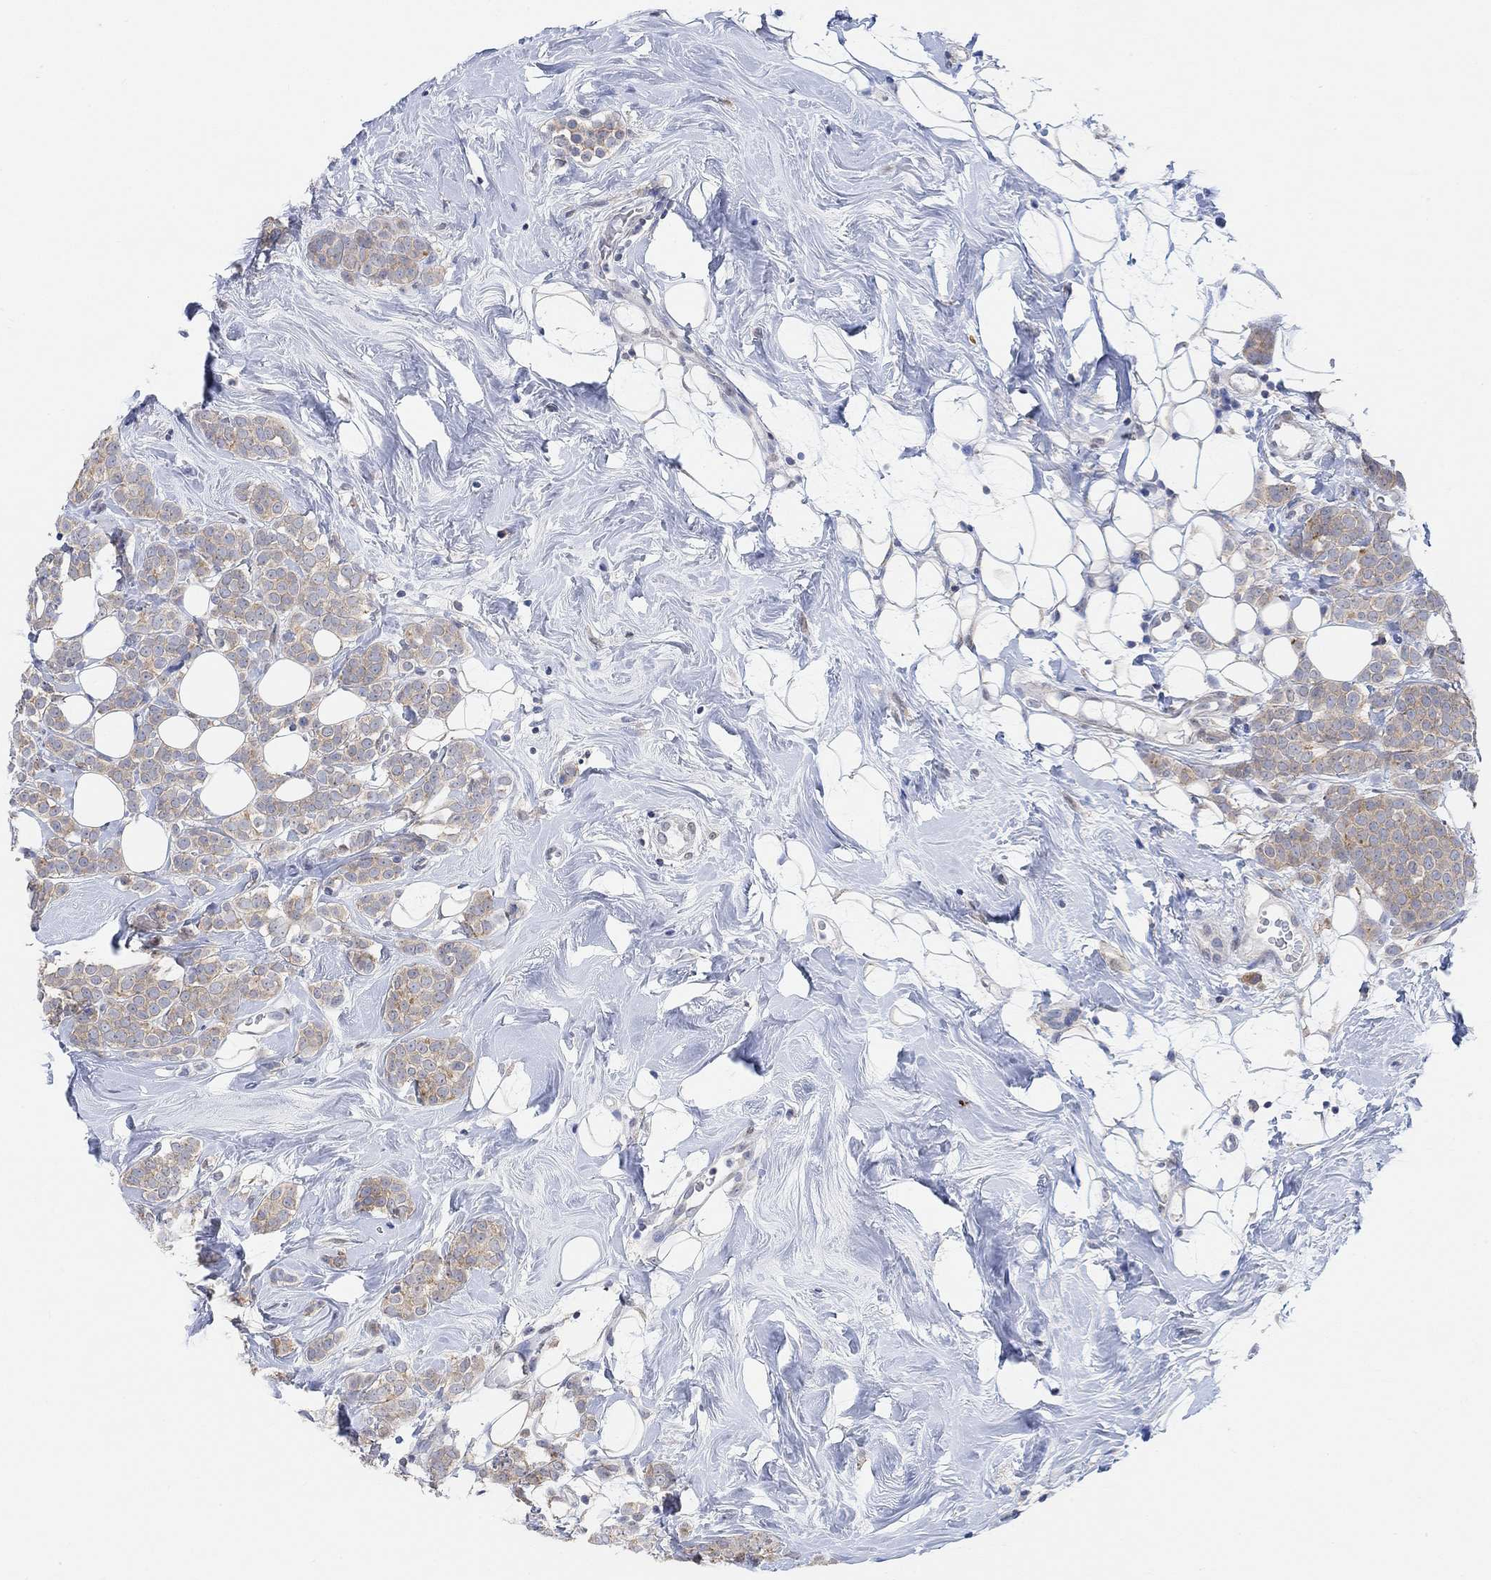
{"staining": {"intensity": "weak", "quantity": "25%-75%", "location": "cytoplasmic/membranous"}, "tissue": "breast cancer", "cell_type": "Tumor cells", "image_type": "cancer", "snomed": [{"axis": "morphology", "description": "Lobular carcinoma"}, {"axis": "topography", "description": "Breast"}], "caption": "Immunohistochemistry (IHC) micrograph of neoplastic tissue: human breast cancer stained using immunohistochemistry (IHC) shows low levels of weak protein expression localized specifically in the cytoplasmic/membranous of tumor cells, appearing as a cytoplasmic/membranous brown color.", "gene": "RIMS1", "patient": {"sex": "female", "age": 49}}